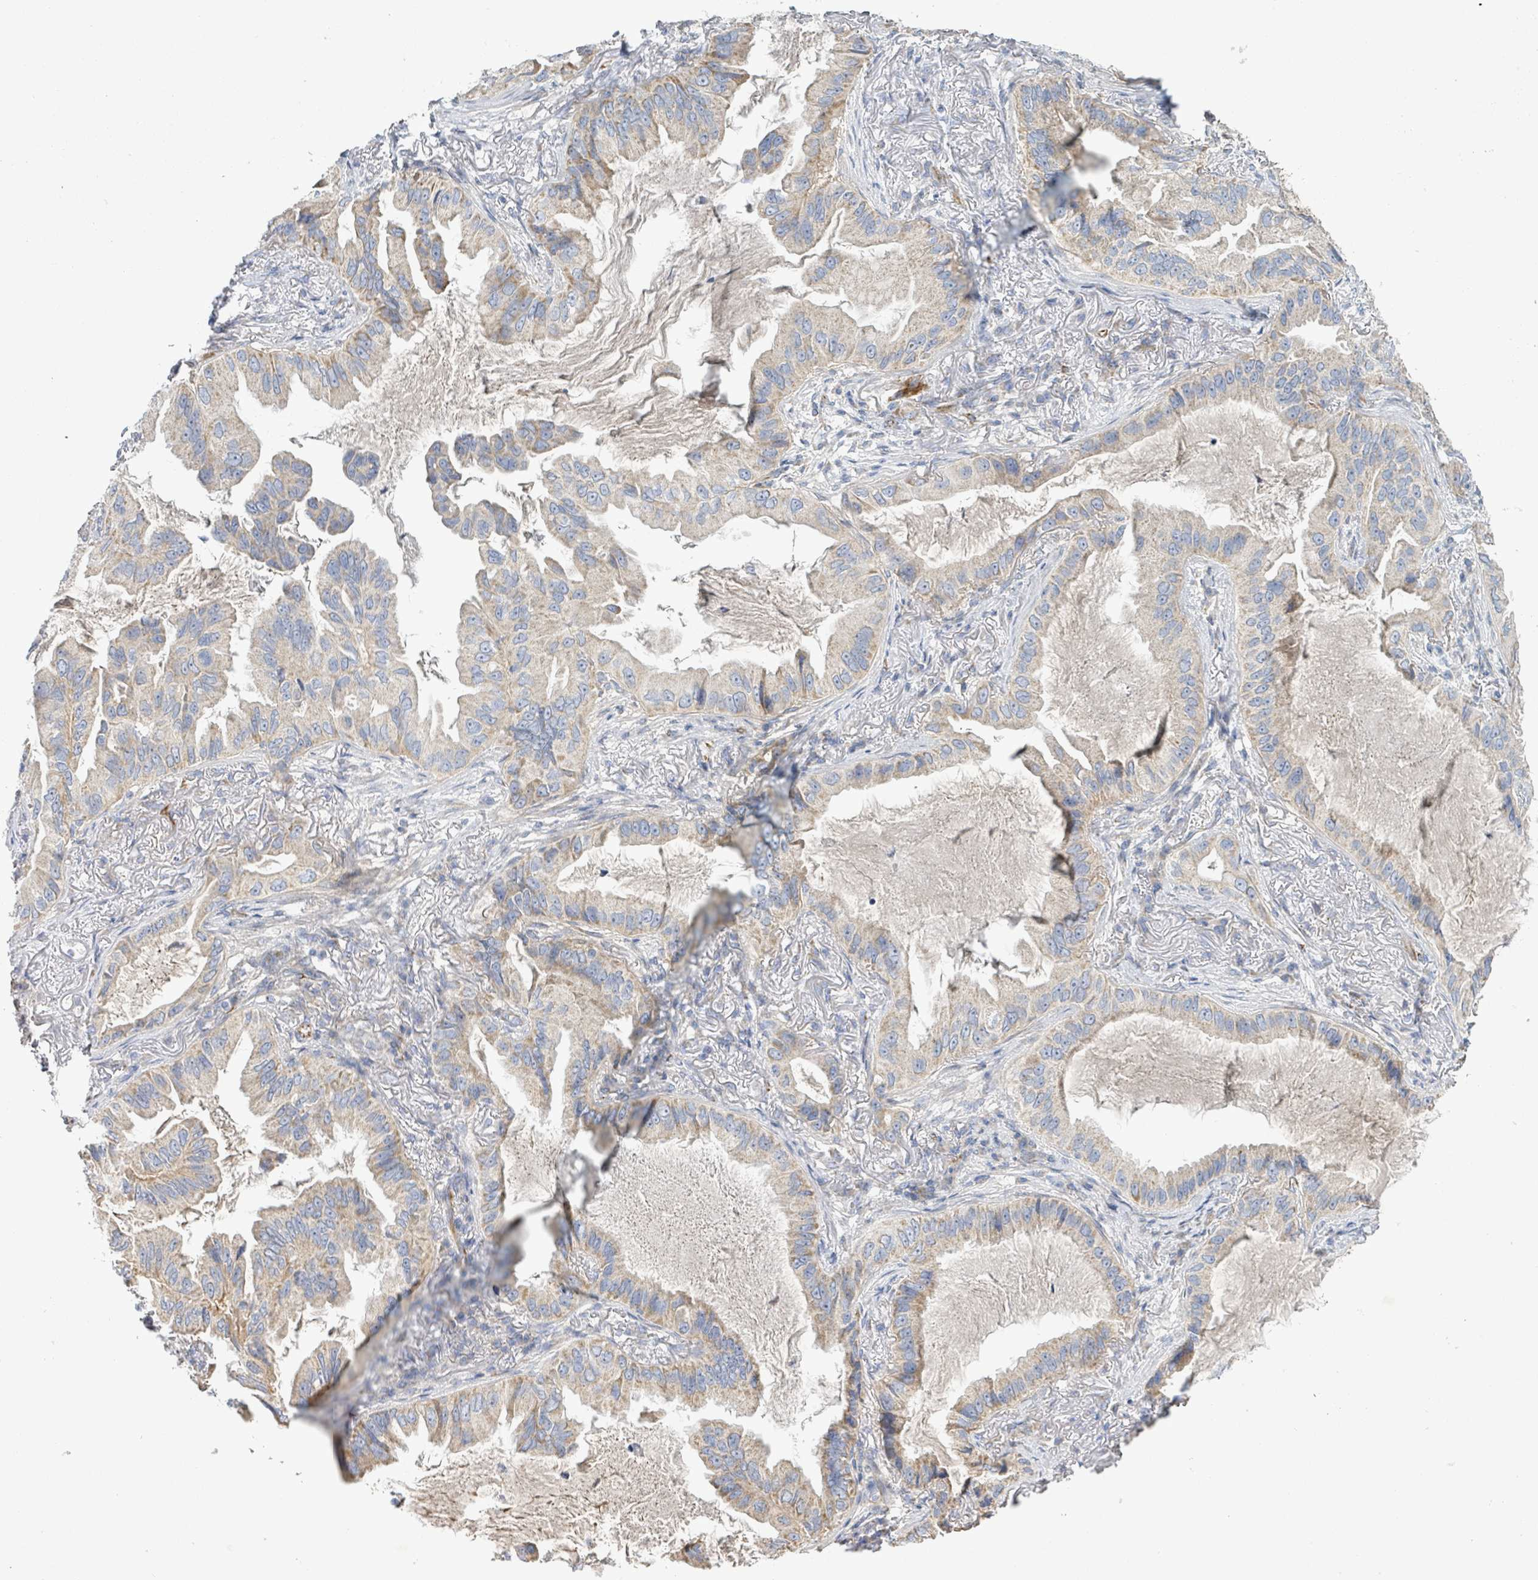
{"staining": {"intensity": "weak", "quantity": ">75%", "location": "cytoplasmic/membranous"}, "tissue": "lung cancer", "cell_type": "Tumor cells", "image_type": "cancer", "snomed": [{"axis": "morphology", "description": "Adenocarcinoma, NOS"}, {"axis": "topography", "description": "Lung"}], "caption": "Immunohistochemistry (IHC) staining of adenocarcinoma (lung), which reveals low levels of weak cytoplasmic/membranous expression in about >75% of tumor cells indicating weak cytoplasmic/membranous protein staining. The staining was performed using DAB (3,3'-diaminobenzidine) (brown) for protein detection and nuclei were counterstained in hematoxylin (blue).", "gene": "ALG12", "patient": {"sex": "female", "age": 69}}